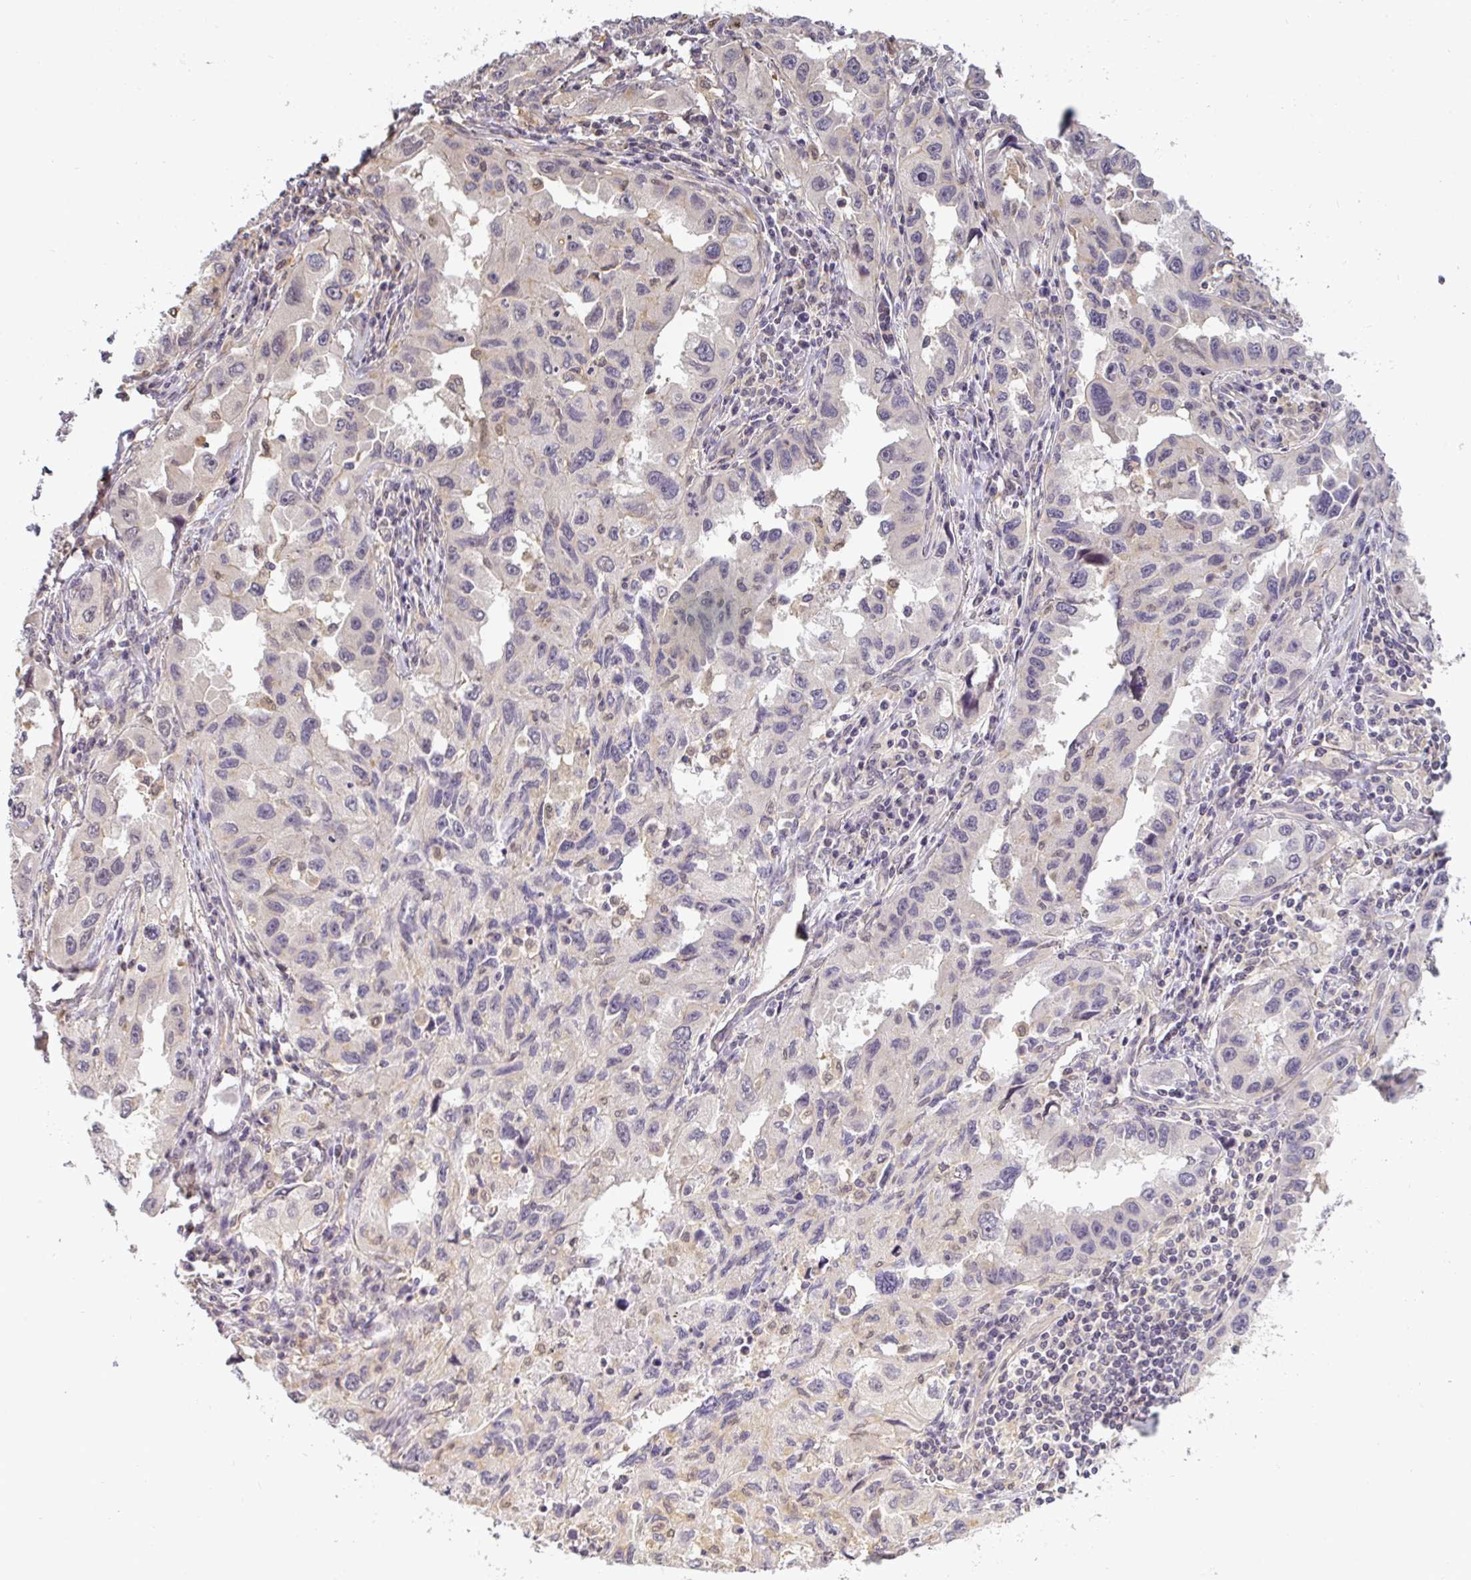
{"staining": {"intensity": "negative", "quantity": "none", "location": "none"}, "tissue": "lung cancer", "cell_type": "Tumor cells", "image_type": "cancer", "snomed": [{"axis": "morphology", "description": "Adenocarcinoma, NOS"}, {"axis": "topography", "description": "Lung"}], "caption": "Tumor cells are negative for protein expression in human adenocarcinoma (lung).", "gene": "GSDMB", "patient": {"sex": "female", "age": 73}}